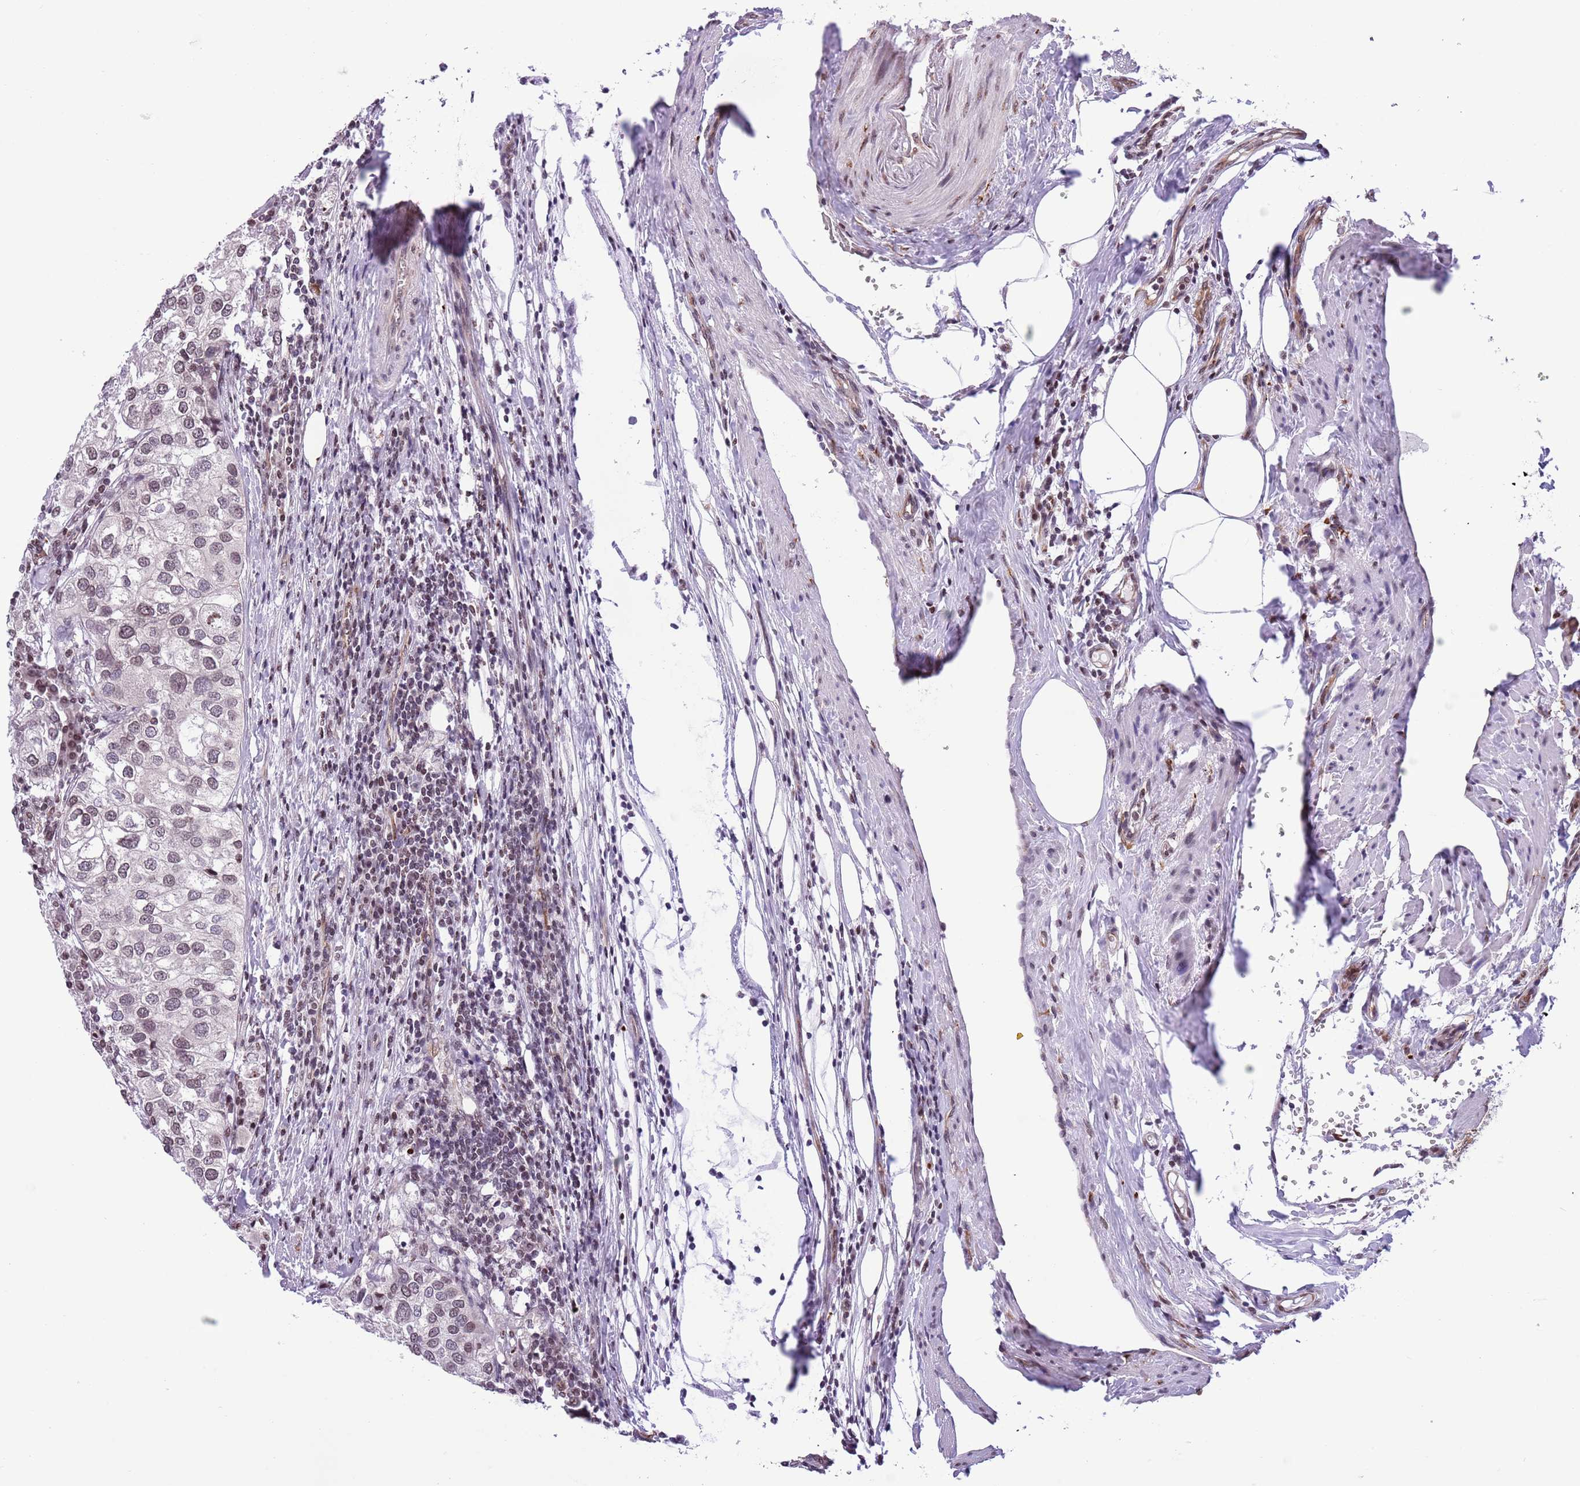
{"staining": {"intensity": "weak", "quantity": "<25%", "location": "nuclear"}, "tissue": "urothelial cancer", "cell_type": "Tumor cells", "image_type": "cancer", "snomed": [{"axis": "morphology", "description": "Urothelial carcinoma, High grade"}, {"axis": "topography", "description": "Urinary bladder"}], "caption": "A high-resolution histopathology image shows immunohistochemistry staining of urothelial cancer, which exhibits no significant expression in tumor cells.", "gene": "NRIP1", "patient": {"sex": "male", "age": 64}}